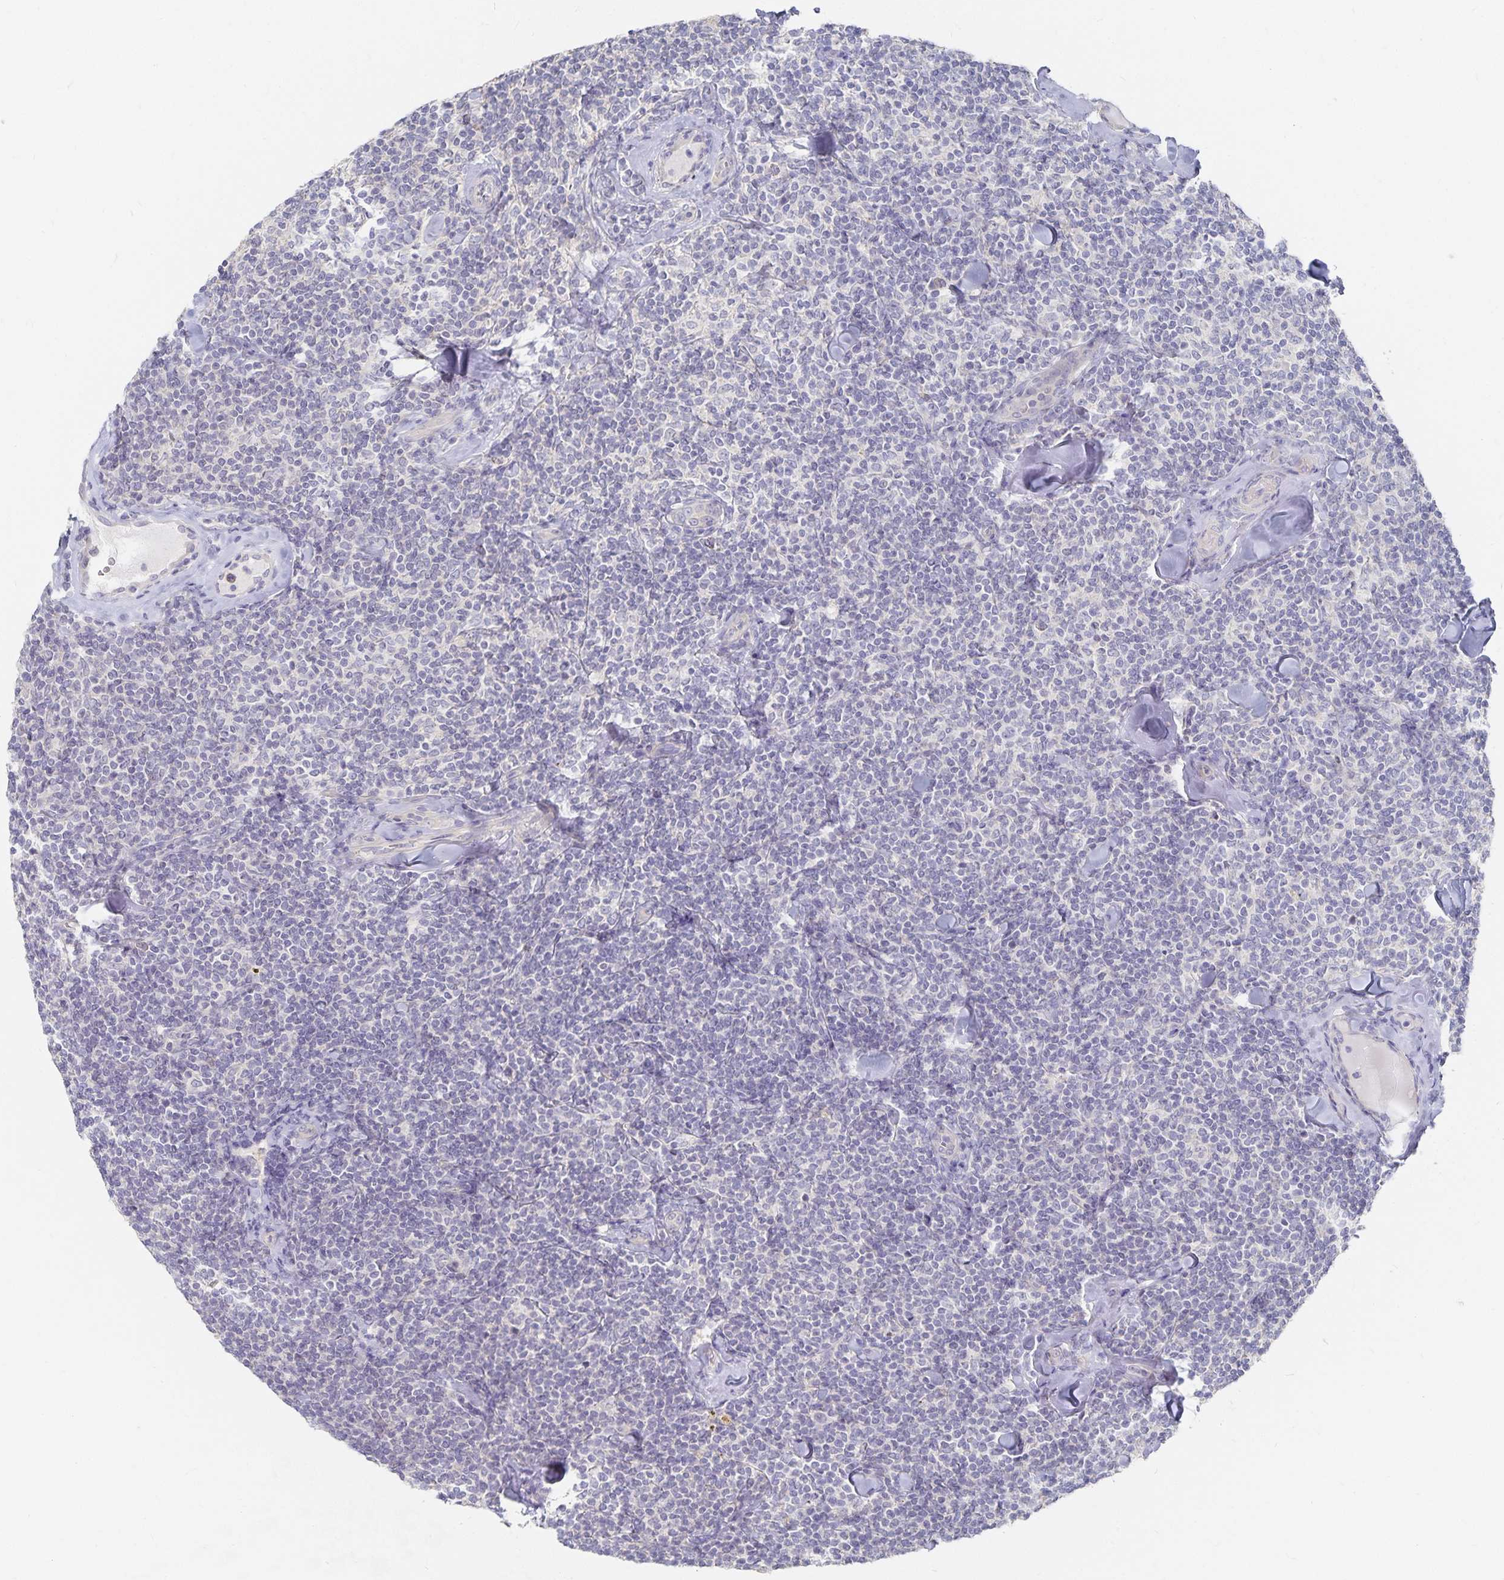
{"staining": {"intensity": "negative", "quantity": "none", "location": "none"}, "tissue": "lymphoma", "cell_type": "Tumor cells", "image_type": "cancer", "snomed": [{"axis": "morphology", "description": "Malignant lymphoma, non-Hodgkin's type, Low grade"}, {"axis": "topography", "description": "Lymph node"}], "caption": "This is an IHC micrograph of human malignant lymphoma, non-Hodgkin's type (low-grade). There is no positivity in tumor cells.", "gene": "DNAH9", "patient": {"sex": "female", "age": 56}}